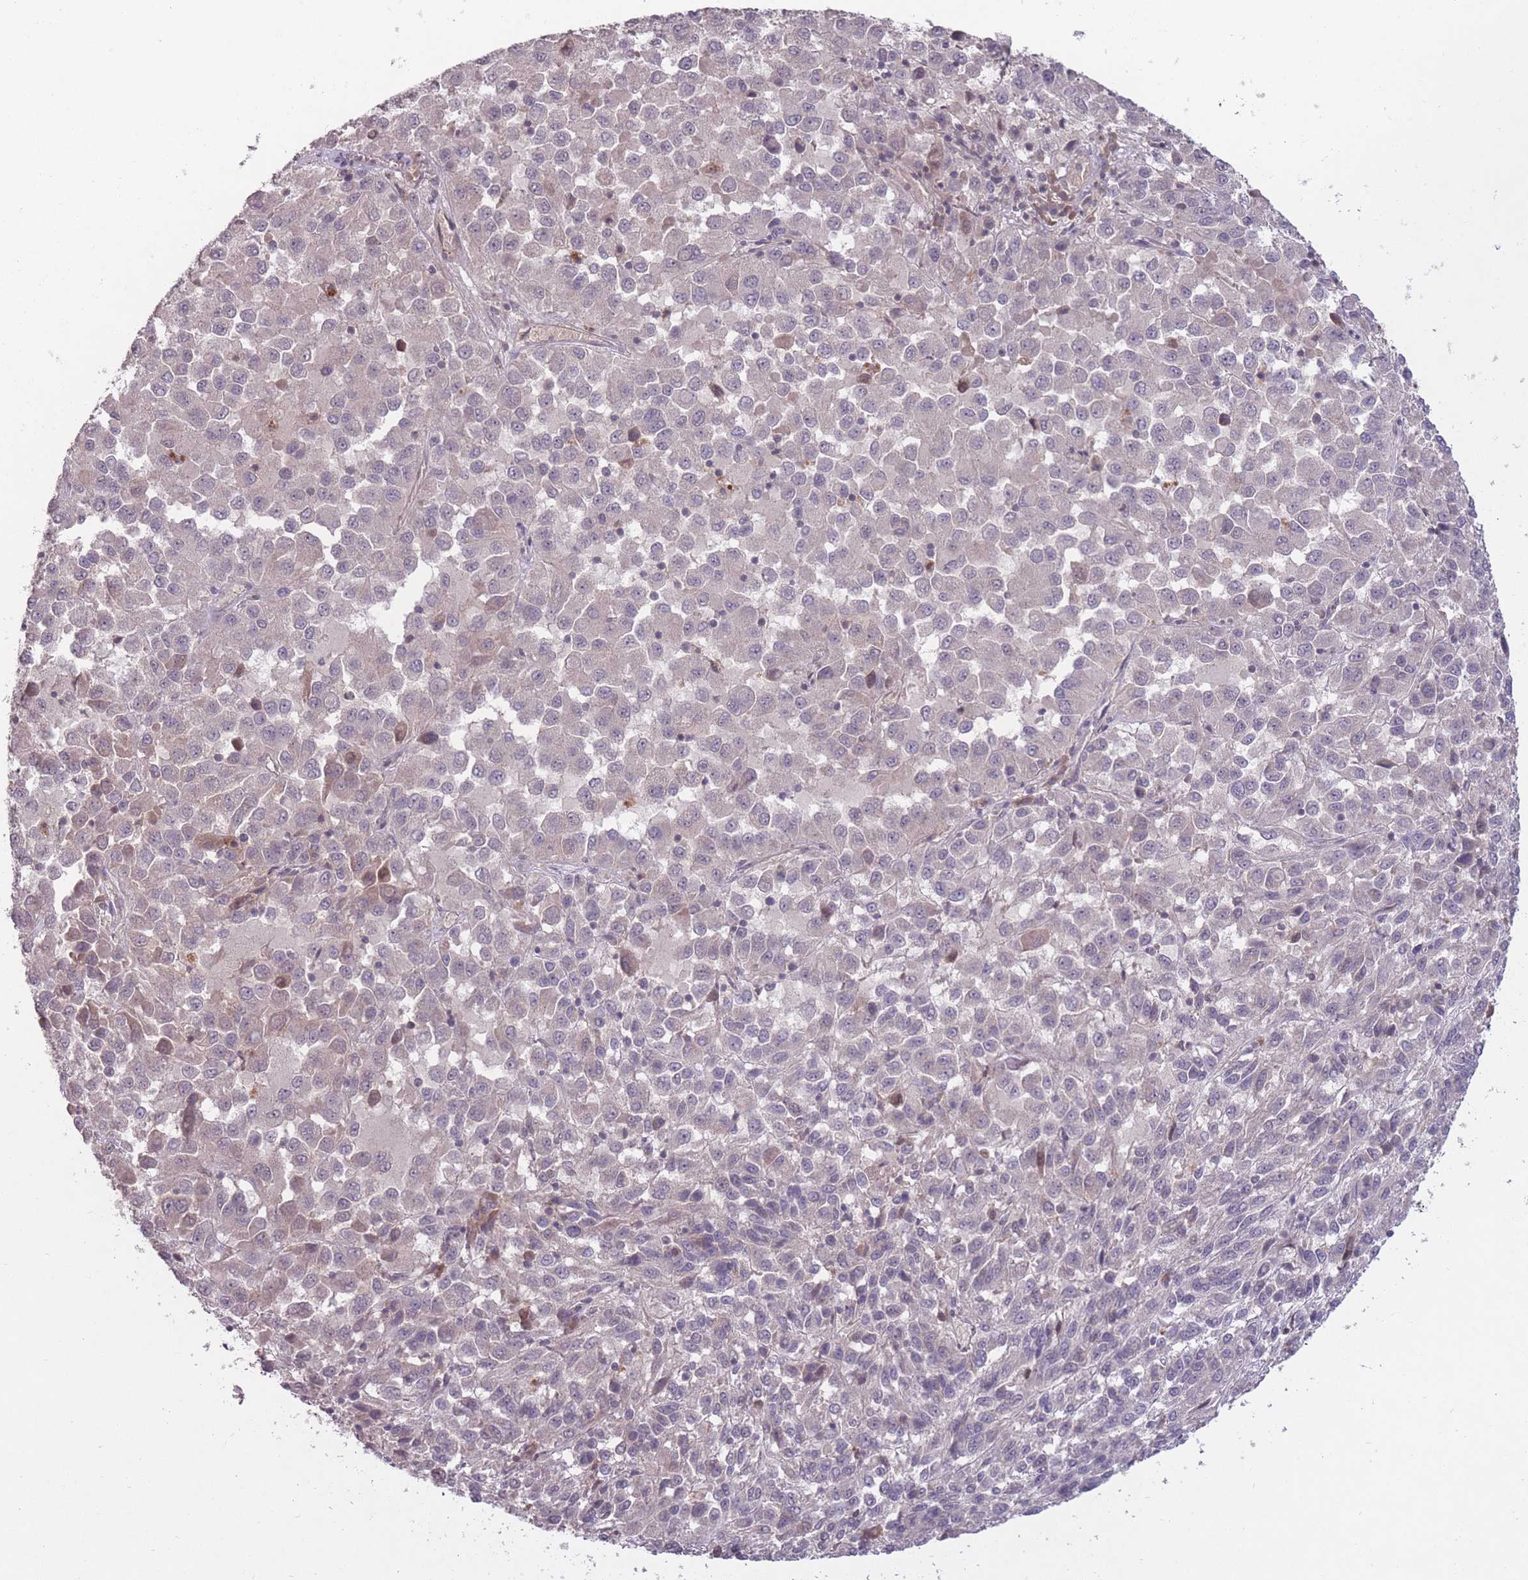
{"staining": {"intensity": "negative", "quantity": "none", "location": "none"}, "tissue": "melanoma", "cell_type": "Tumor cells", "image_type": "cancer", "snomed": [{"axis": "morphology", "description": "Malignant melanoma, Metastatic site"}, {"axis": "topography", "description": "Lung"}], "caption": "Immunohistochemistry of malignant melanoma (metastatic site) reveals no positivity in tumor cells. (DAB IHC with hematoxylin counter stain).", "gene": "ADCYAP1R1", "patient": {"sex": "male", "age": 64}}